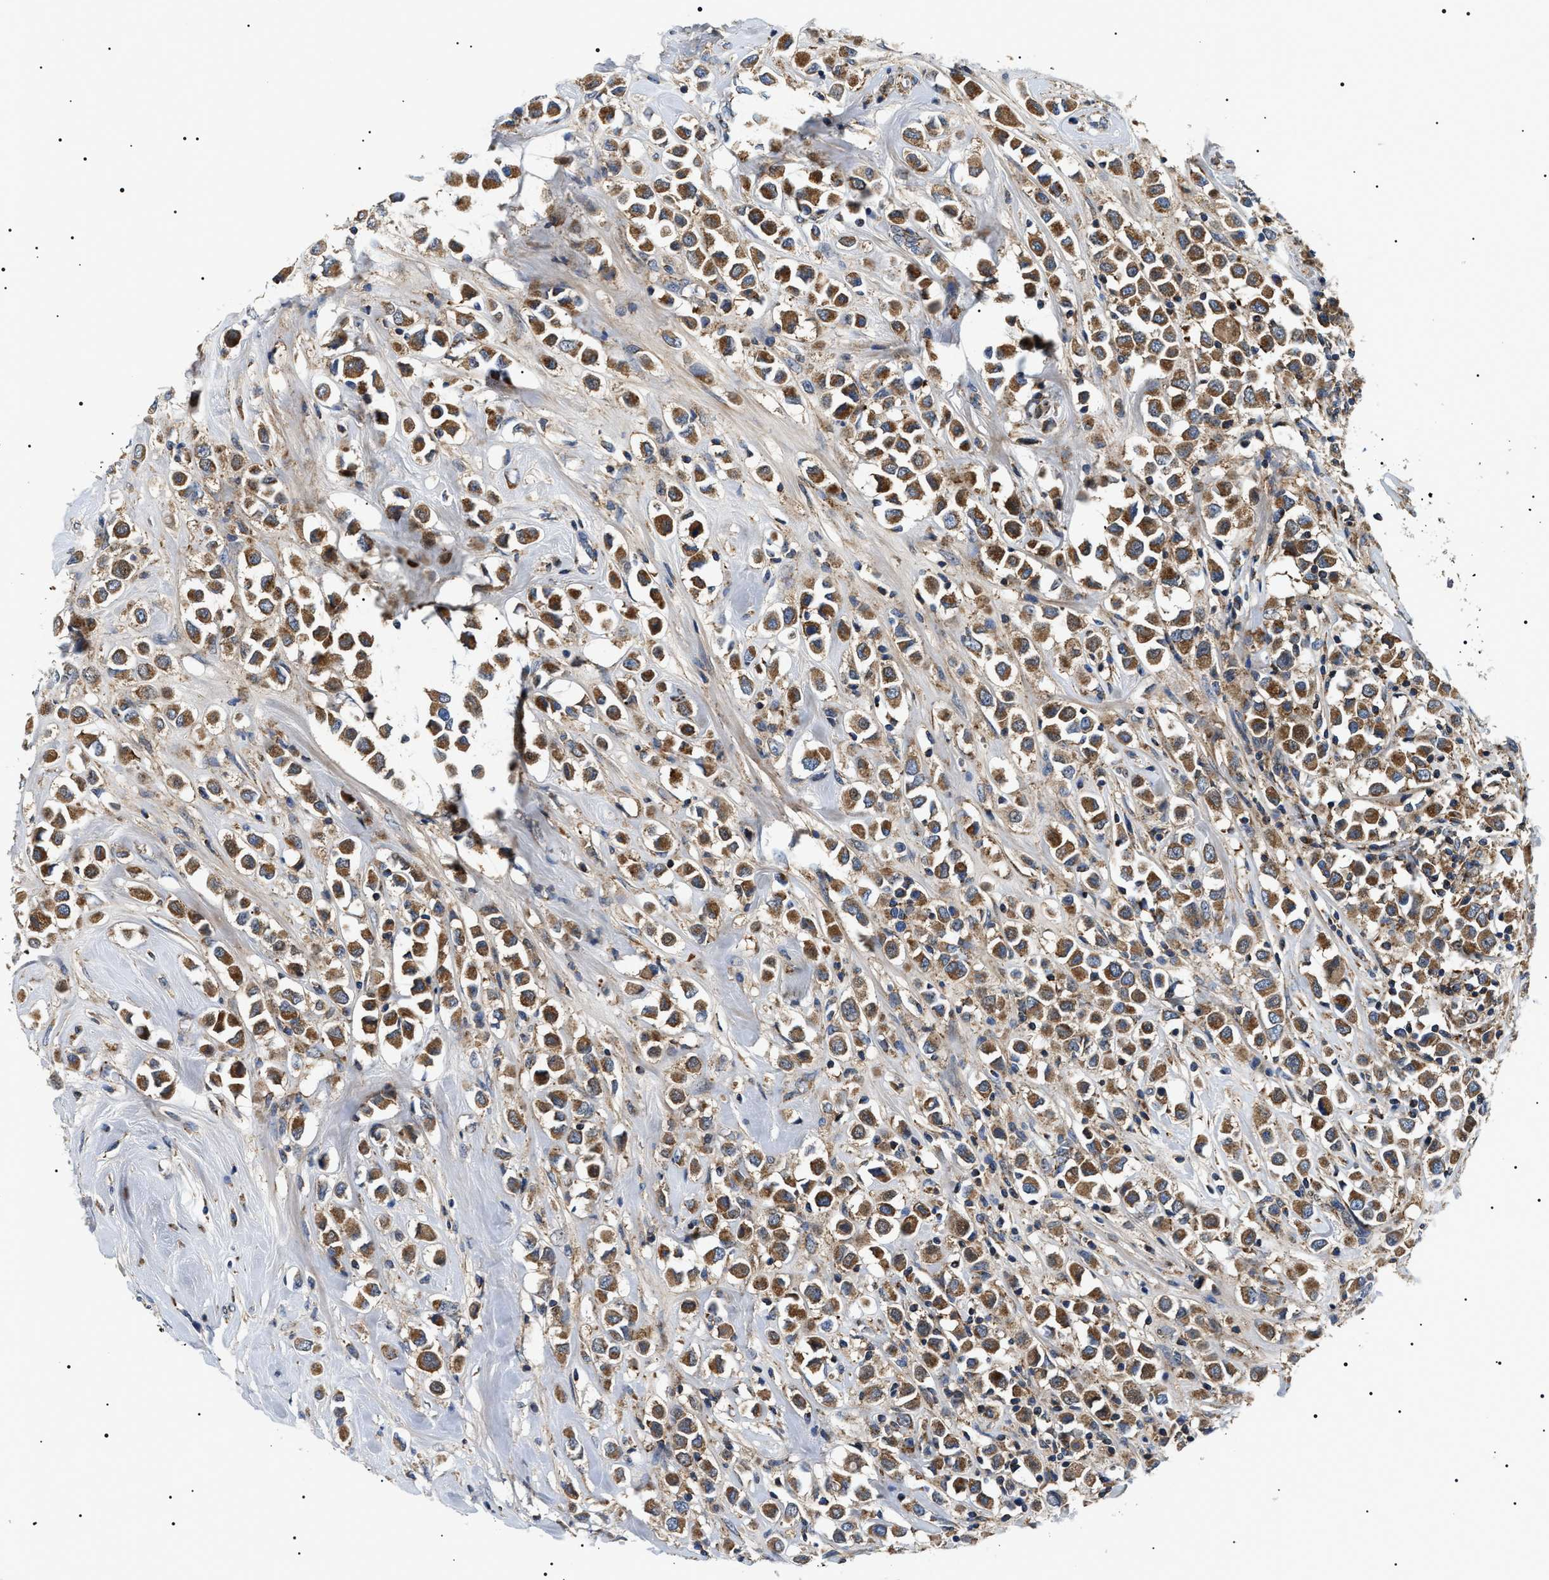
{"staining": {"intensity": "strong", "quantity": ">75%", "location": "cytoplasmic/membranous"}, "tissue": "breast cancer", "cell_type": "Tumor cells", "image_type": "cancer", "snomed": [{"axis": "morphology", "description": "Duct carcinoma"}, {"axis": "topography", "description": "Breast"}], "caption": "A high-resolution histopathology image shows IHC staining of breast cancer, which exhibits strong cytoplasmic/membranous staining in about >75% of tumor cells.", "gene": "OXSM", "patient": {"sex": "female", "age": 61}}